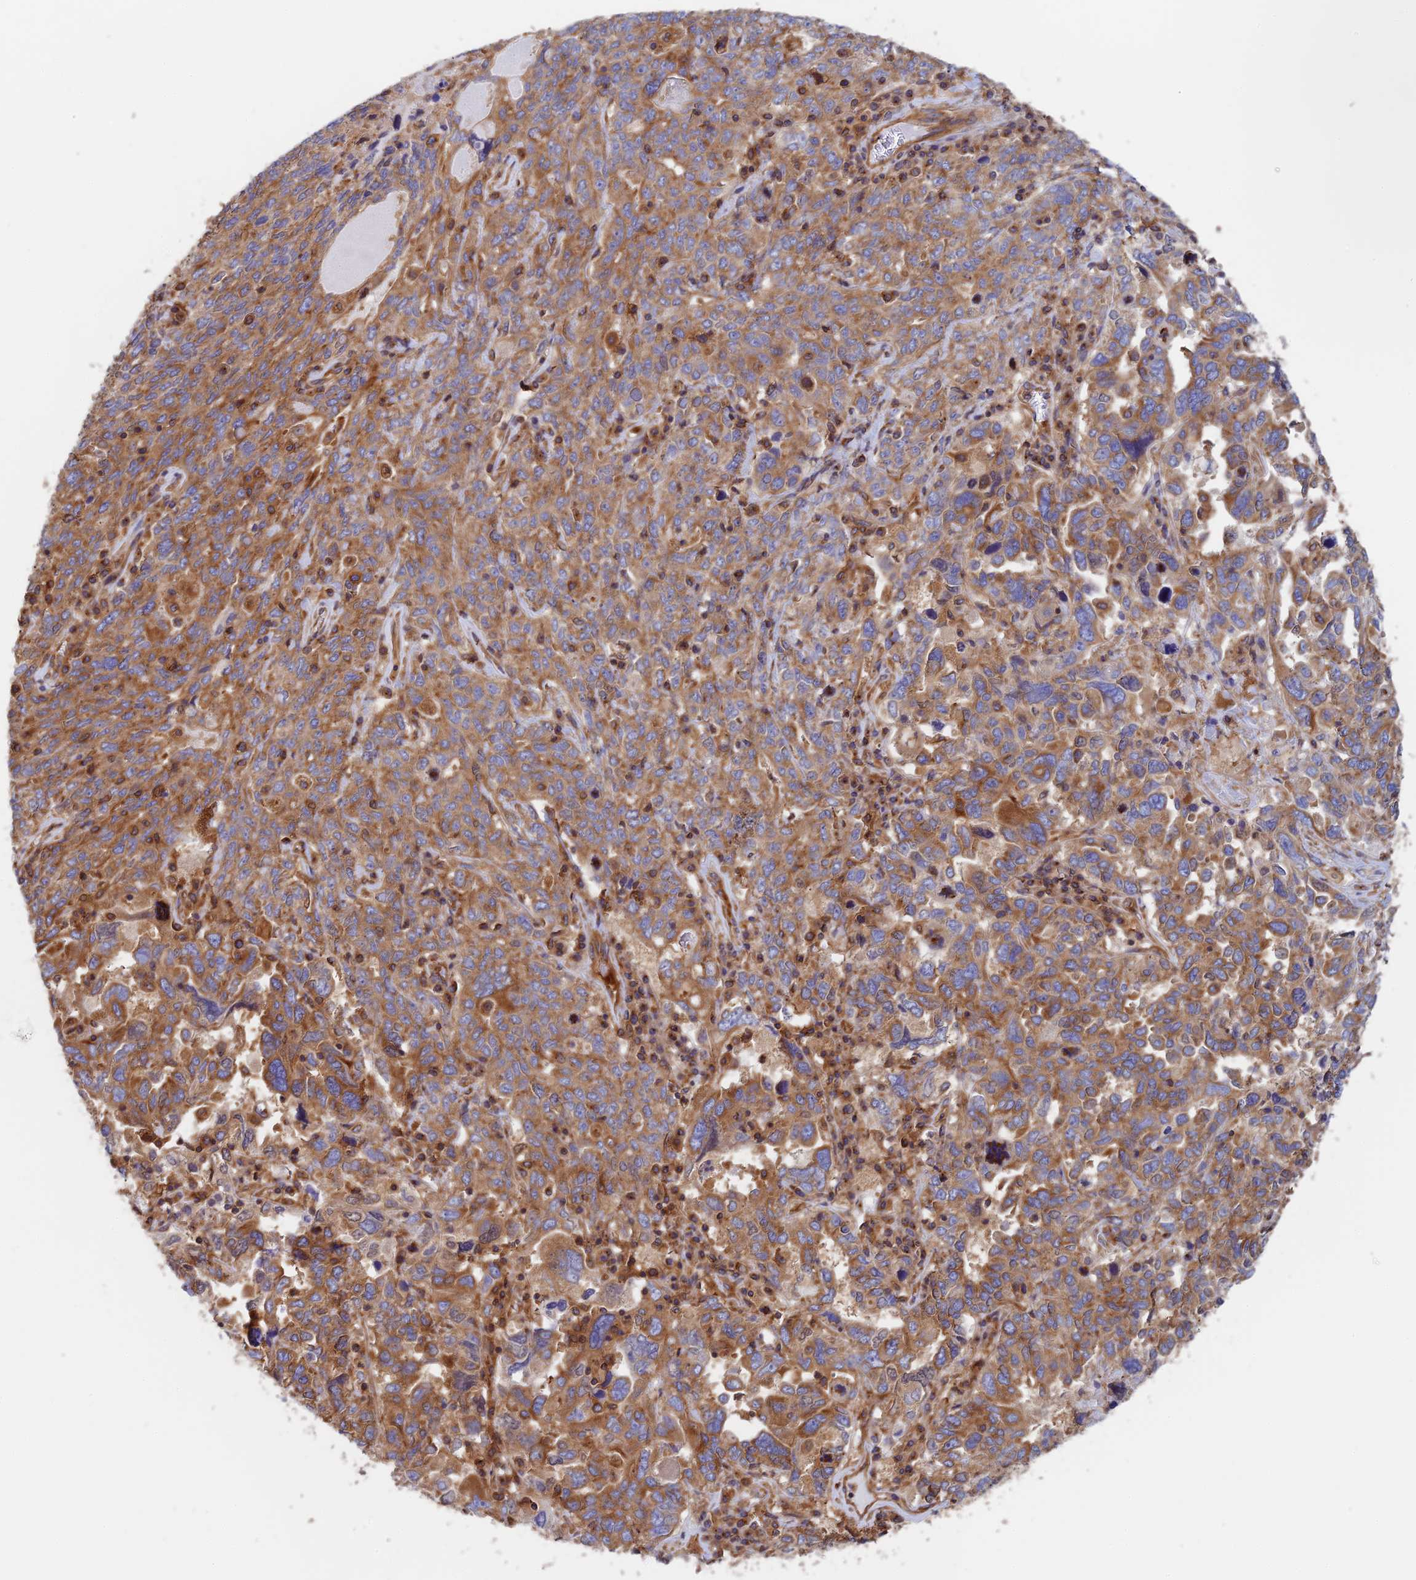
{"staining": {"intensity": "moderate", "quantity": ">75%", "location": "cytoplasmic/membranous"}, "tissue": "ovarian cancer", "cell_type": "Tumor cells", "image_type": "cancer", "snomed": [{"axis": "morphology", "description": "Carcinoma, endometroid"}, {"axis": "topography", "description": "Ovary"}], "caption": "Immunohistochemistry of ovarian endometroid carcinoma demonstrates medium levels of moderate cytoplasmic/membranous positivity in about >75% of tumor cells. (brown staining indicates protein expression, while blue staining denotes nuclei).", "gene": "DCTN2", "patient": {"sex": "female", "age": 62}}